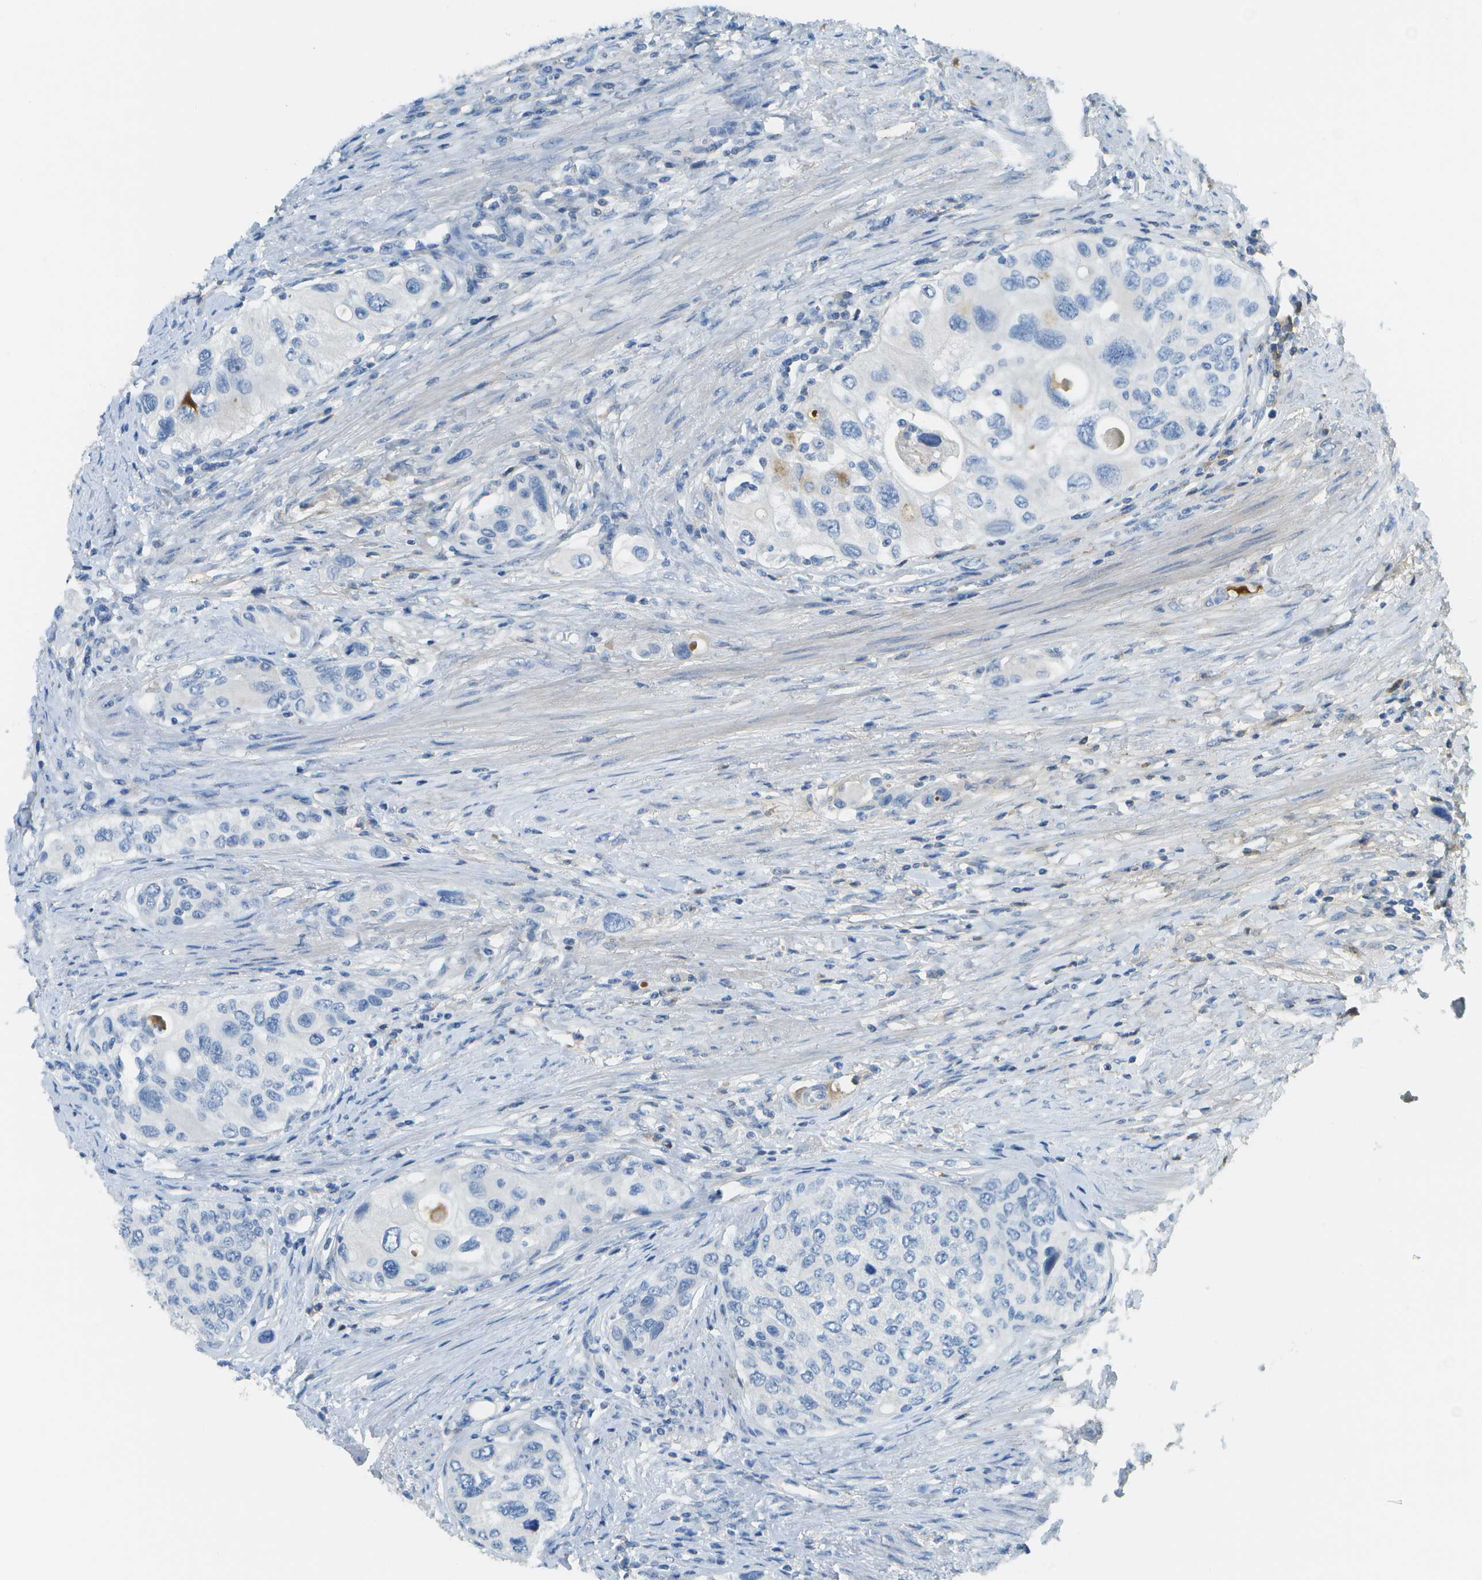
{"staining": {"intensity": "negative", "quantity": "none", "location": "none"}, "tissue": "urothelial cancer", "cell_type": "Tumor cells", "image_type": "cancer", "snomed": [{"axis": "morphology", "description": "Urothelial carcinoma, High grade"}, {"axis": "topography", "description": "Urinary bladder"}], "caption": "IHC histopathology image of neoplastic tissue: human urothelial cancer stained with DAB (3,3'-diaminobenzidine) exhibits no significant protein positivity in tumor cells.", "gene": "C1S", "patient": {"sex": "female", "age": 56}}